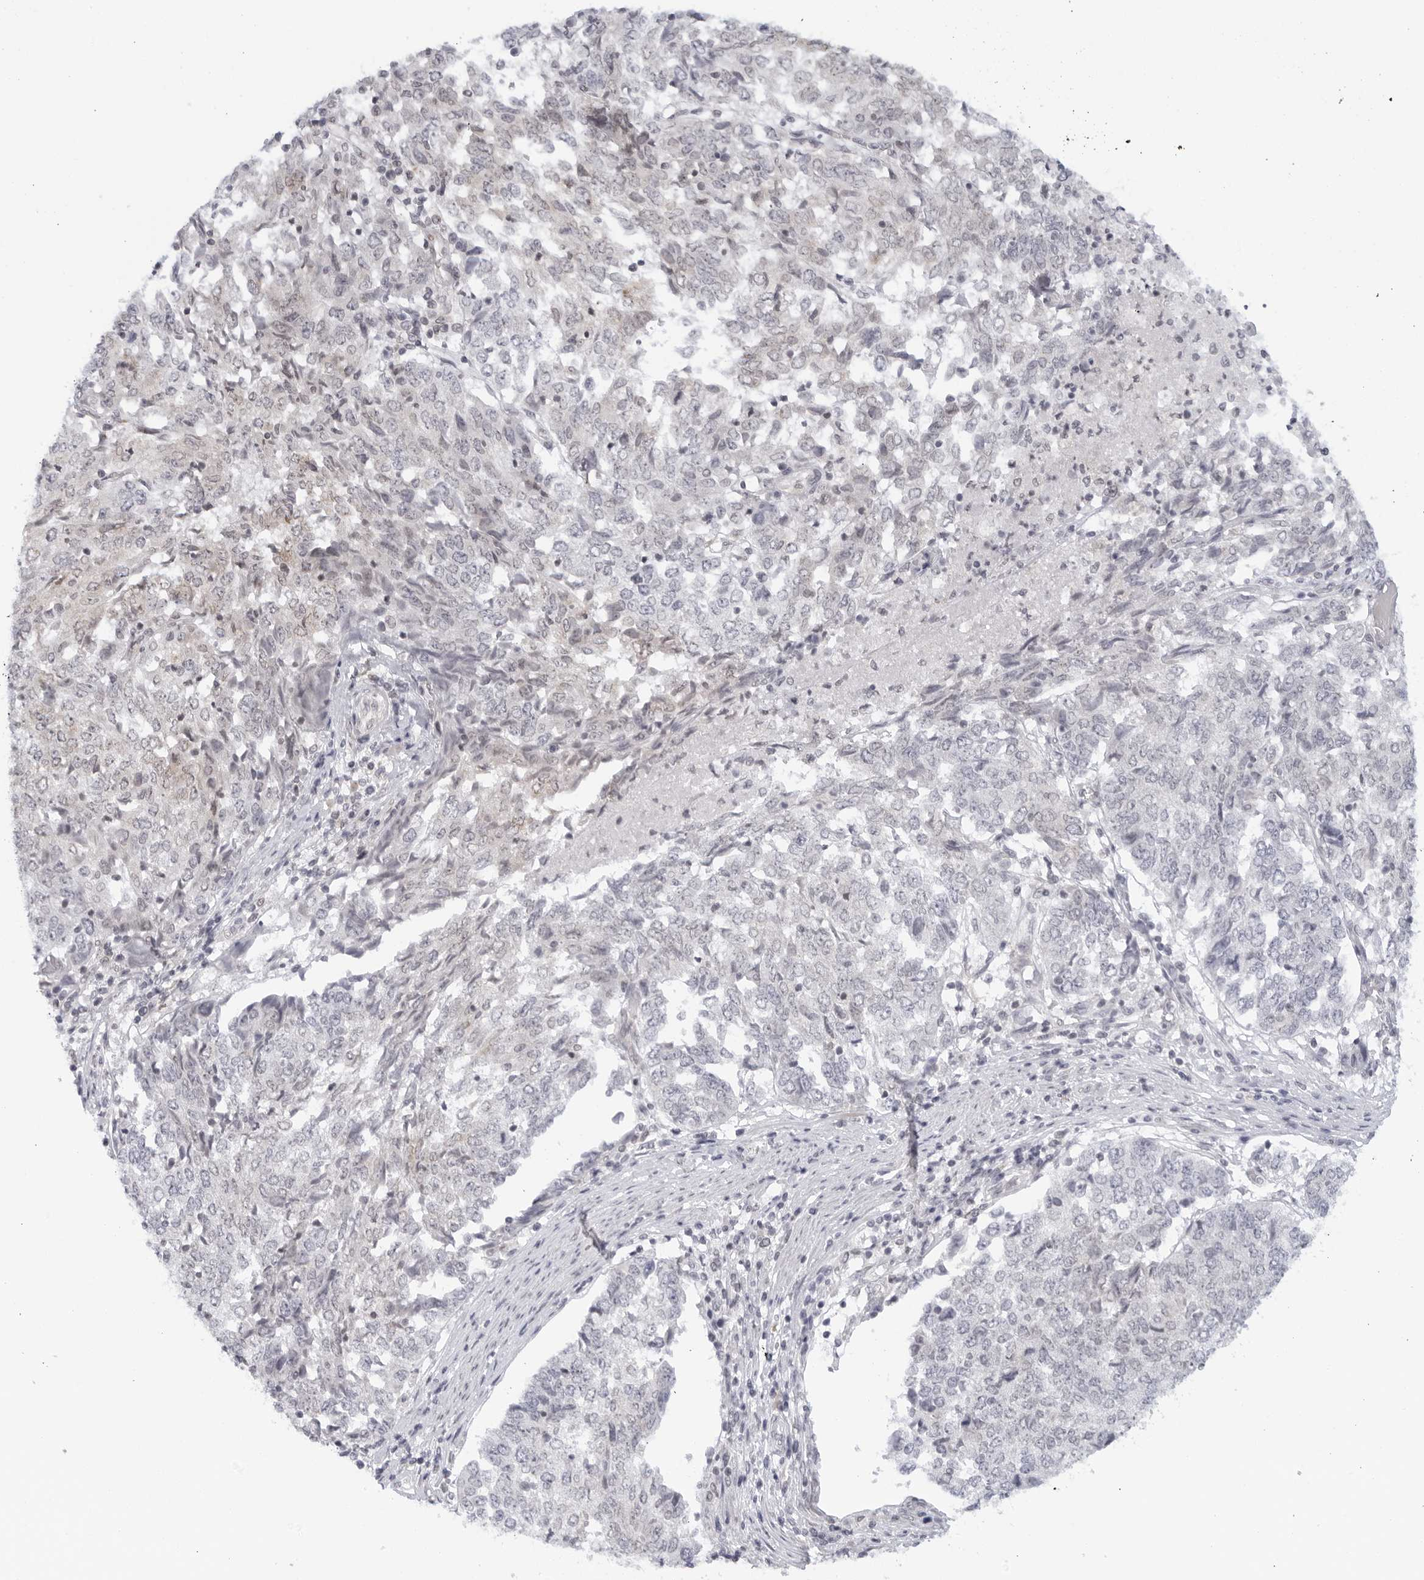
{"staining": {"intensity": "moderate", "quantity": "25%-75%", "location": "cytoplasmic/membranous"}, "tissue": "endometrial cancer", "cell_type": "Tumor cells", "image_type": "cancer", "snomed": [{"axis": "morphology", "description": "Adenocarcinoma, NOS"}, {"axis": "topography", "description": "Endometrium"}], "caption": "Moderate cytoplasmic/membranous protein expression is present in approximately 25%-75% of tumor cells in endometrial cancer (adenocarcinoma). (IHC, brightfield microscopy, high magnification).", "gene": "WDTC1", "patient": {"sex": "female", "age": 80}}